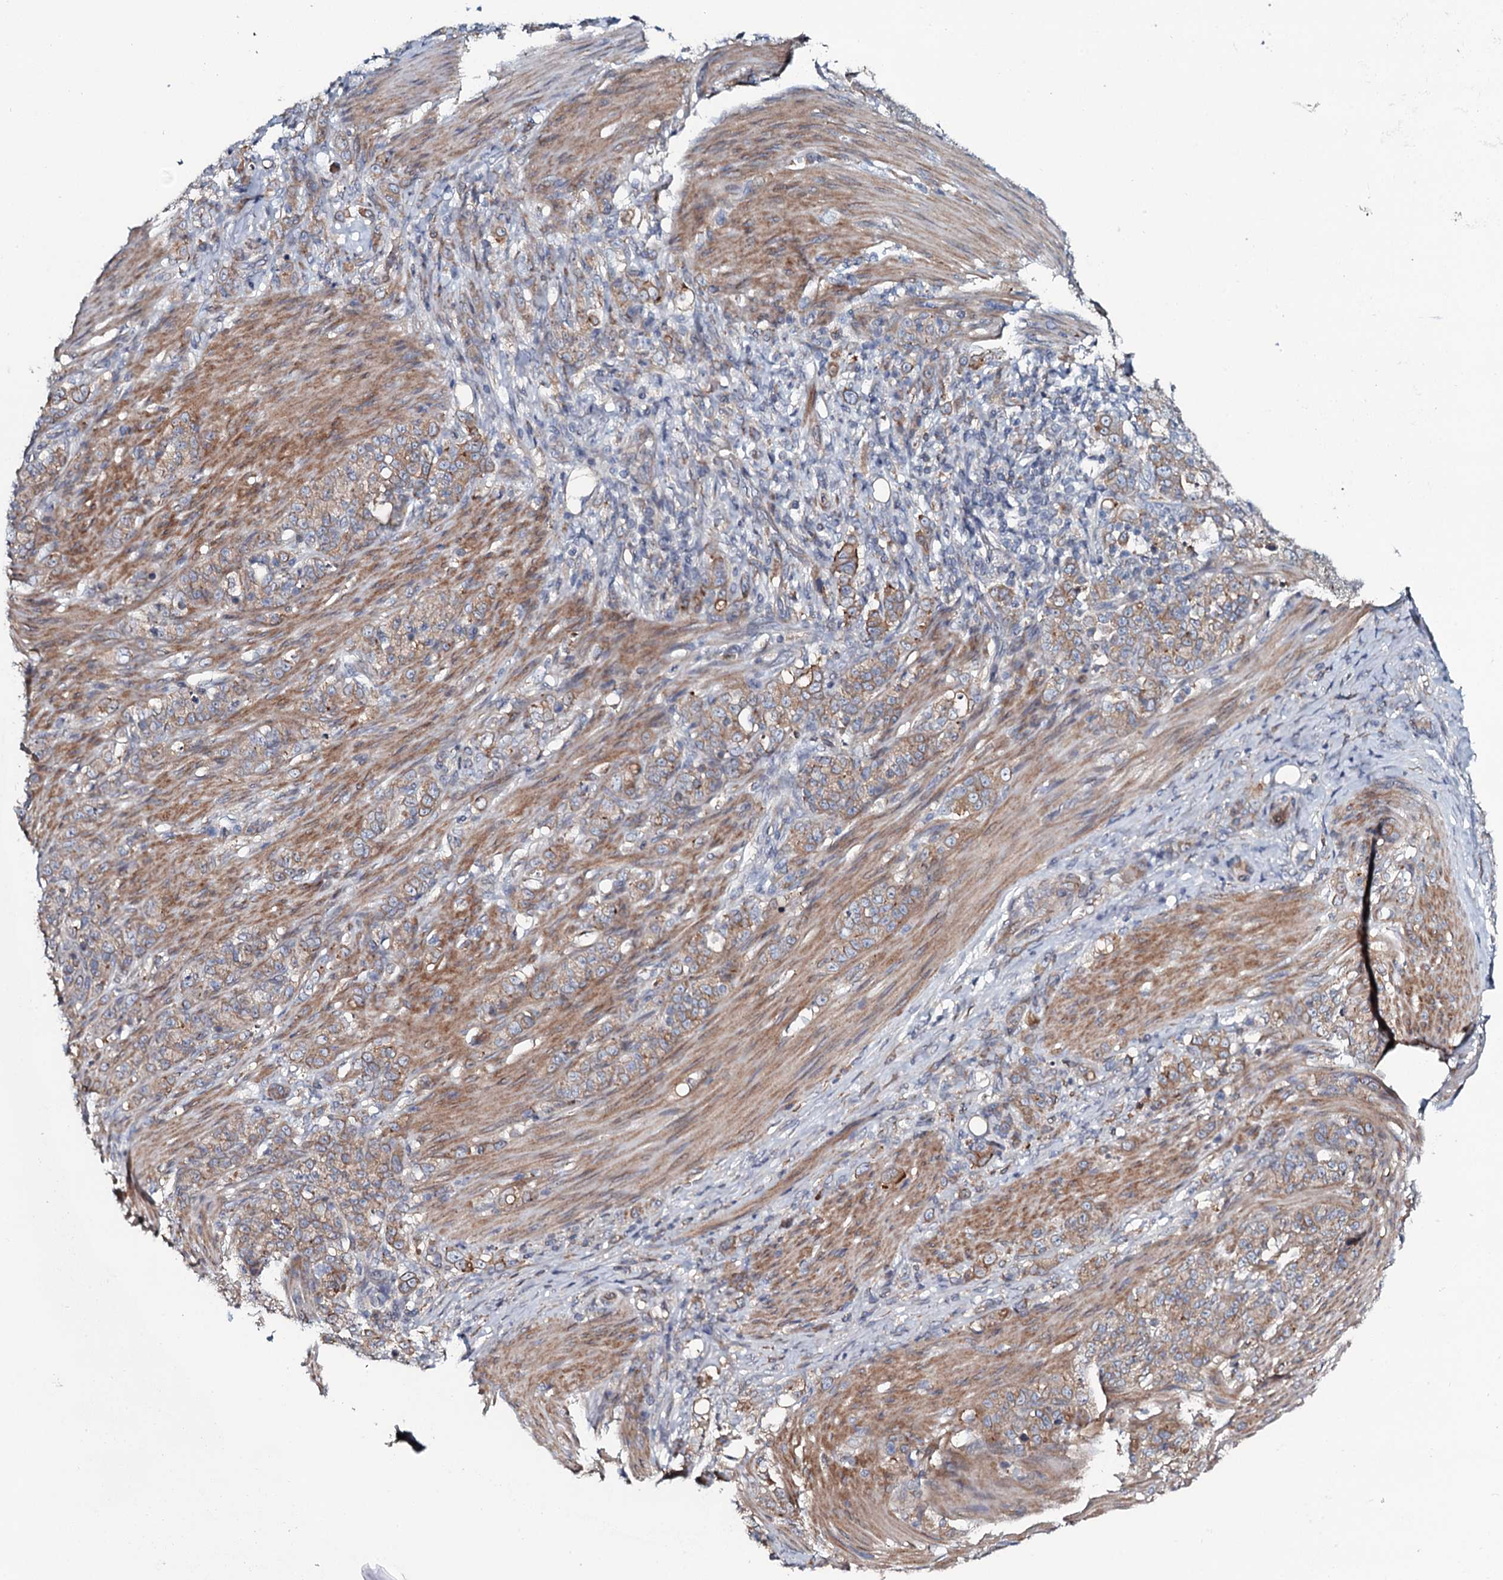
{"staining": {"intensity": "weak", "quantity": ">75%", "location": "cytoplasmic/membranous"}, "tissue": "stomach cancer", "cell_type": "Tumor cells", "image_type": "cancer", "snomed": [{"axis": "morphology", "description": "Adenocarcinoma, NOS"}, {"axis": "topography", "description": "Stomach"}], "caption": "The immunohistochemical stain labels weak cytoplasmic/membranous staining in tumor cells of stomach adenocarcinoma tissue.", "gene": "TMEM151A", "patient": {"sex": "female", "age": 79}}